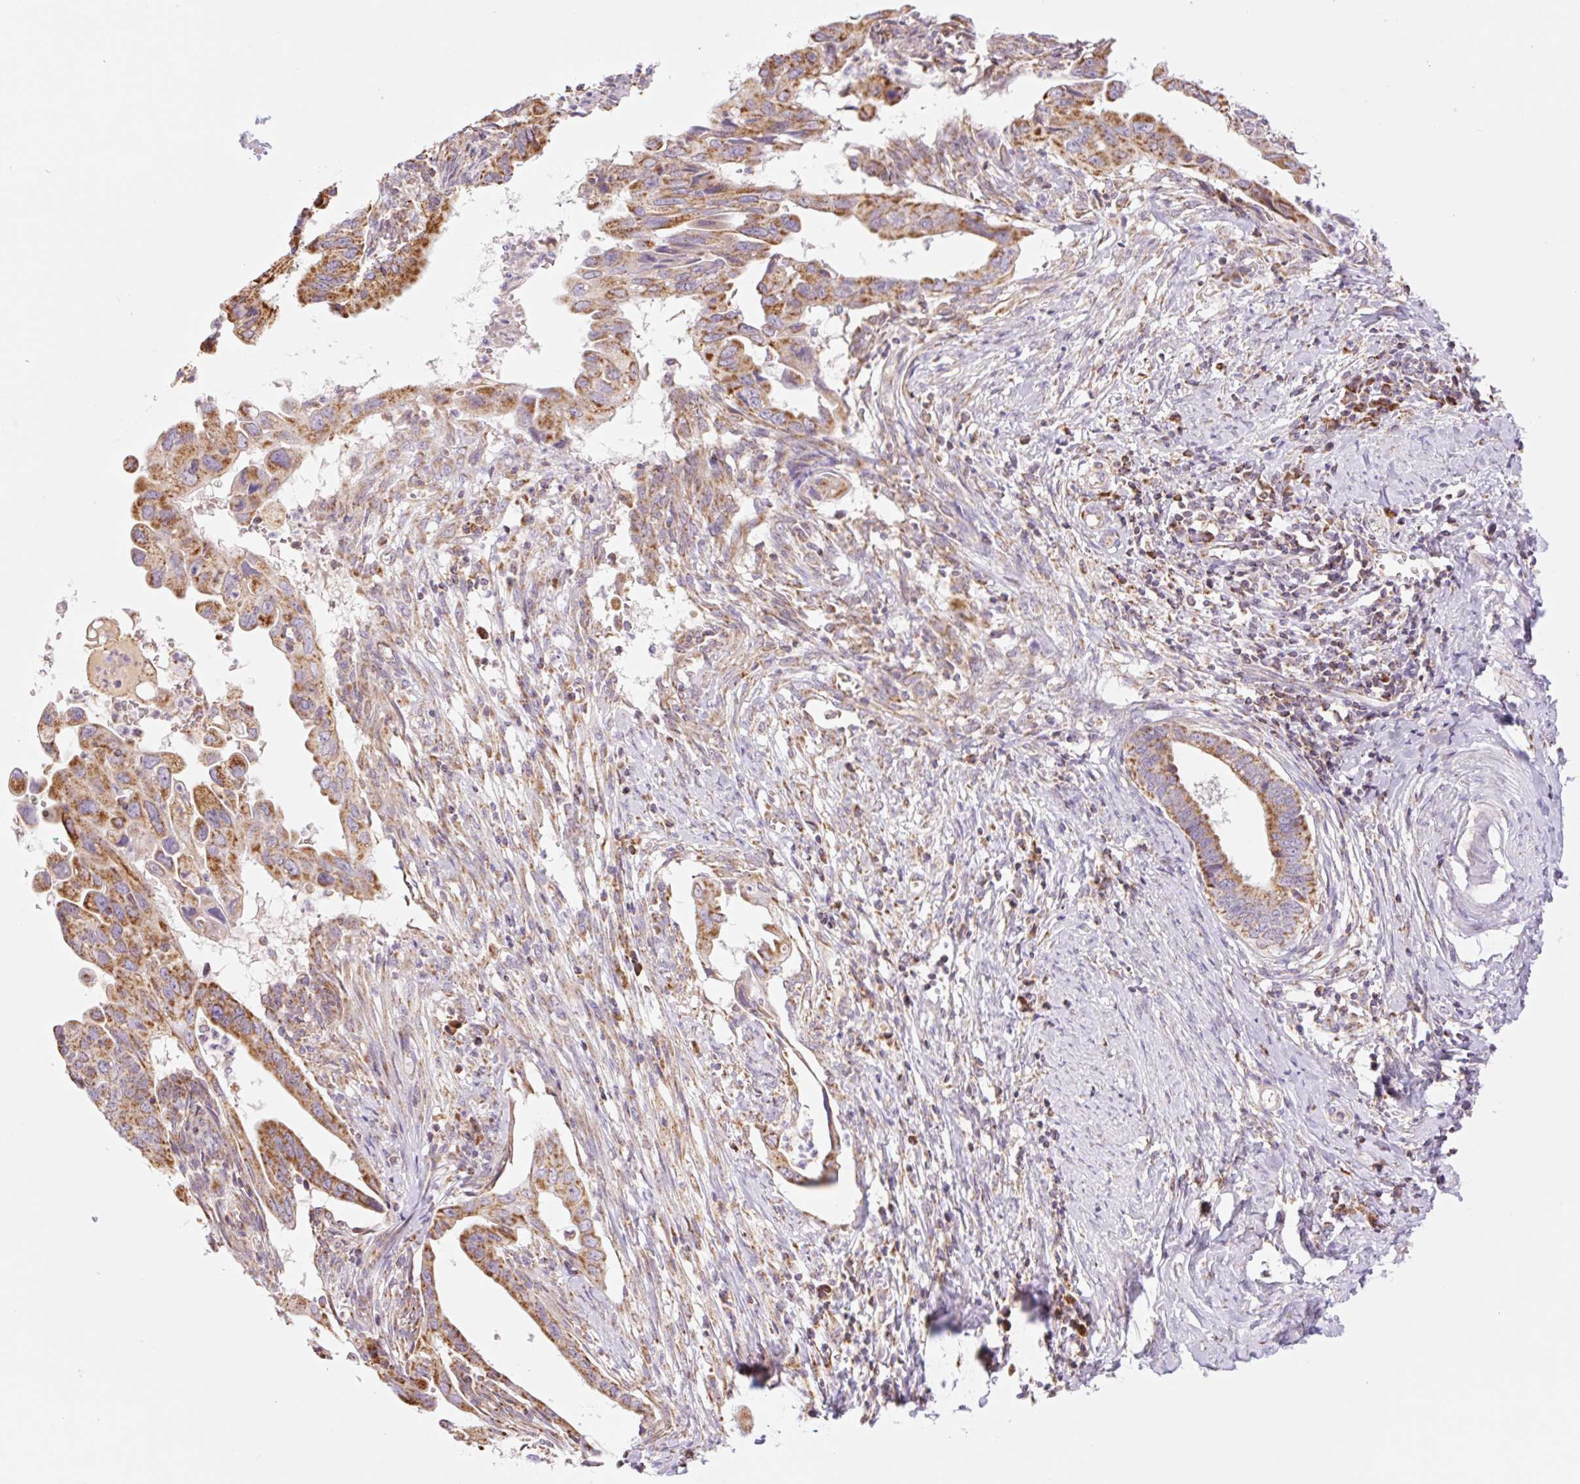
{"staining": {"intensity": "moderate", "quantity": ">75%", "location": "cytoplasmic/membranous"}, "tissue": "cervical cancer", "cell_type": "Tumor cells", "image_type": "cancer", "snomed": [{"axis": "morphology", "description": "Adenocarcinoma, NOS"}, {"axis": "topography", "description": "Cervix"}], "caption": "An image of cervical cancer stained for a protein displays moderate cytoplasmic/membranous brown staining in tumor cells. (DAB (3,3'-diaminobenzidine) IHC with brightfield microscopy, high magnification).", "gene": "GOSR2", "patient": {"sex": "female", "age": 42}}